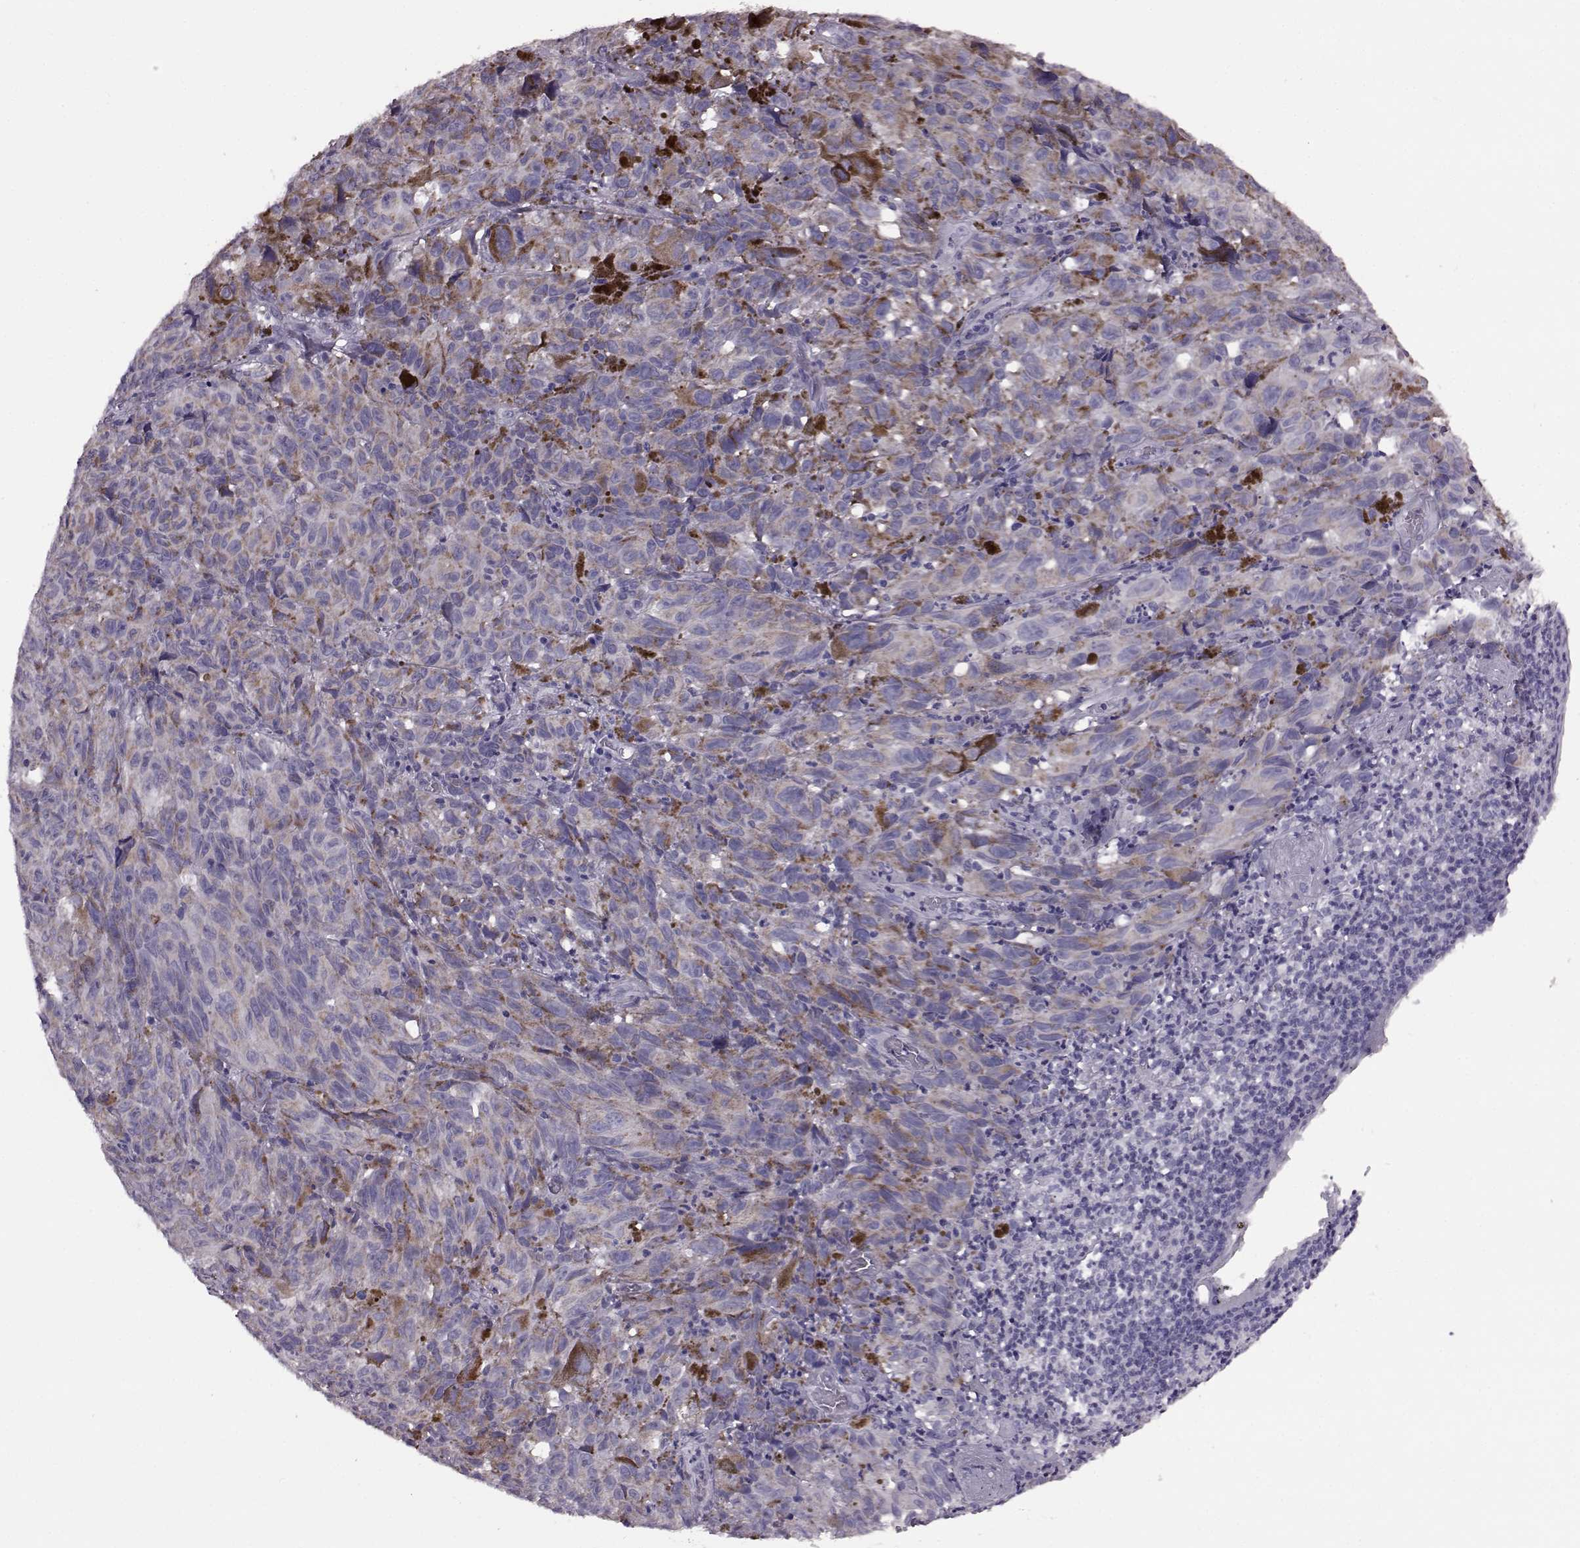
{"staining": {"intensity": "moderate", "quantity": ">75%", "location": "cytoplasmic/membranous"}, "tissue": "melanoma", "cell_type": "Tumor cells", "image_type": "cancer", "snomed": [{"axis": "morphology", "description": "Malignant melanoma, NOS"}, {"axis": "topography", "description": "Vulva, labia, clitoris and Bartholin´s gland, NO"}], "caption": "Immunohistochemical staining of human malignant melanoma shows medium levels of moderate cytoplasmic/membranous staining in about >75% of tumor cells. (DAB (3,3'-diaminobenzidine) IHC, brown staining for protein, blue staining for nuclei).", "gene": "RIMS2", "patient": {"sex": "female", "age": 75}}